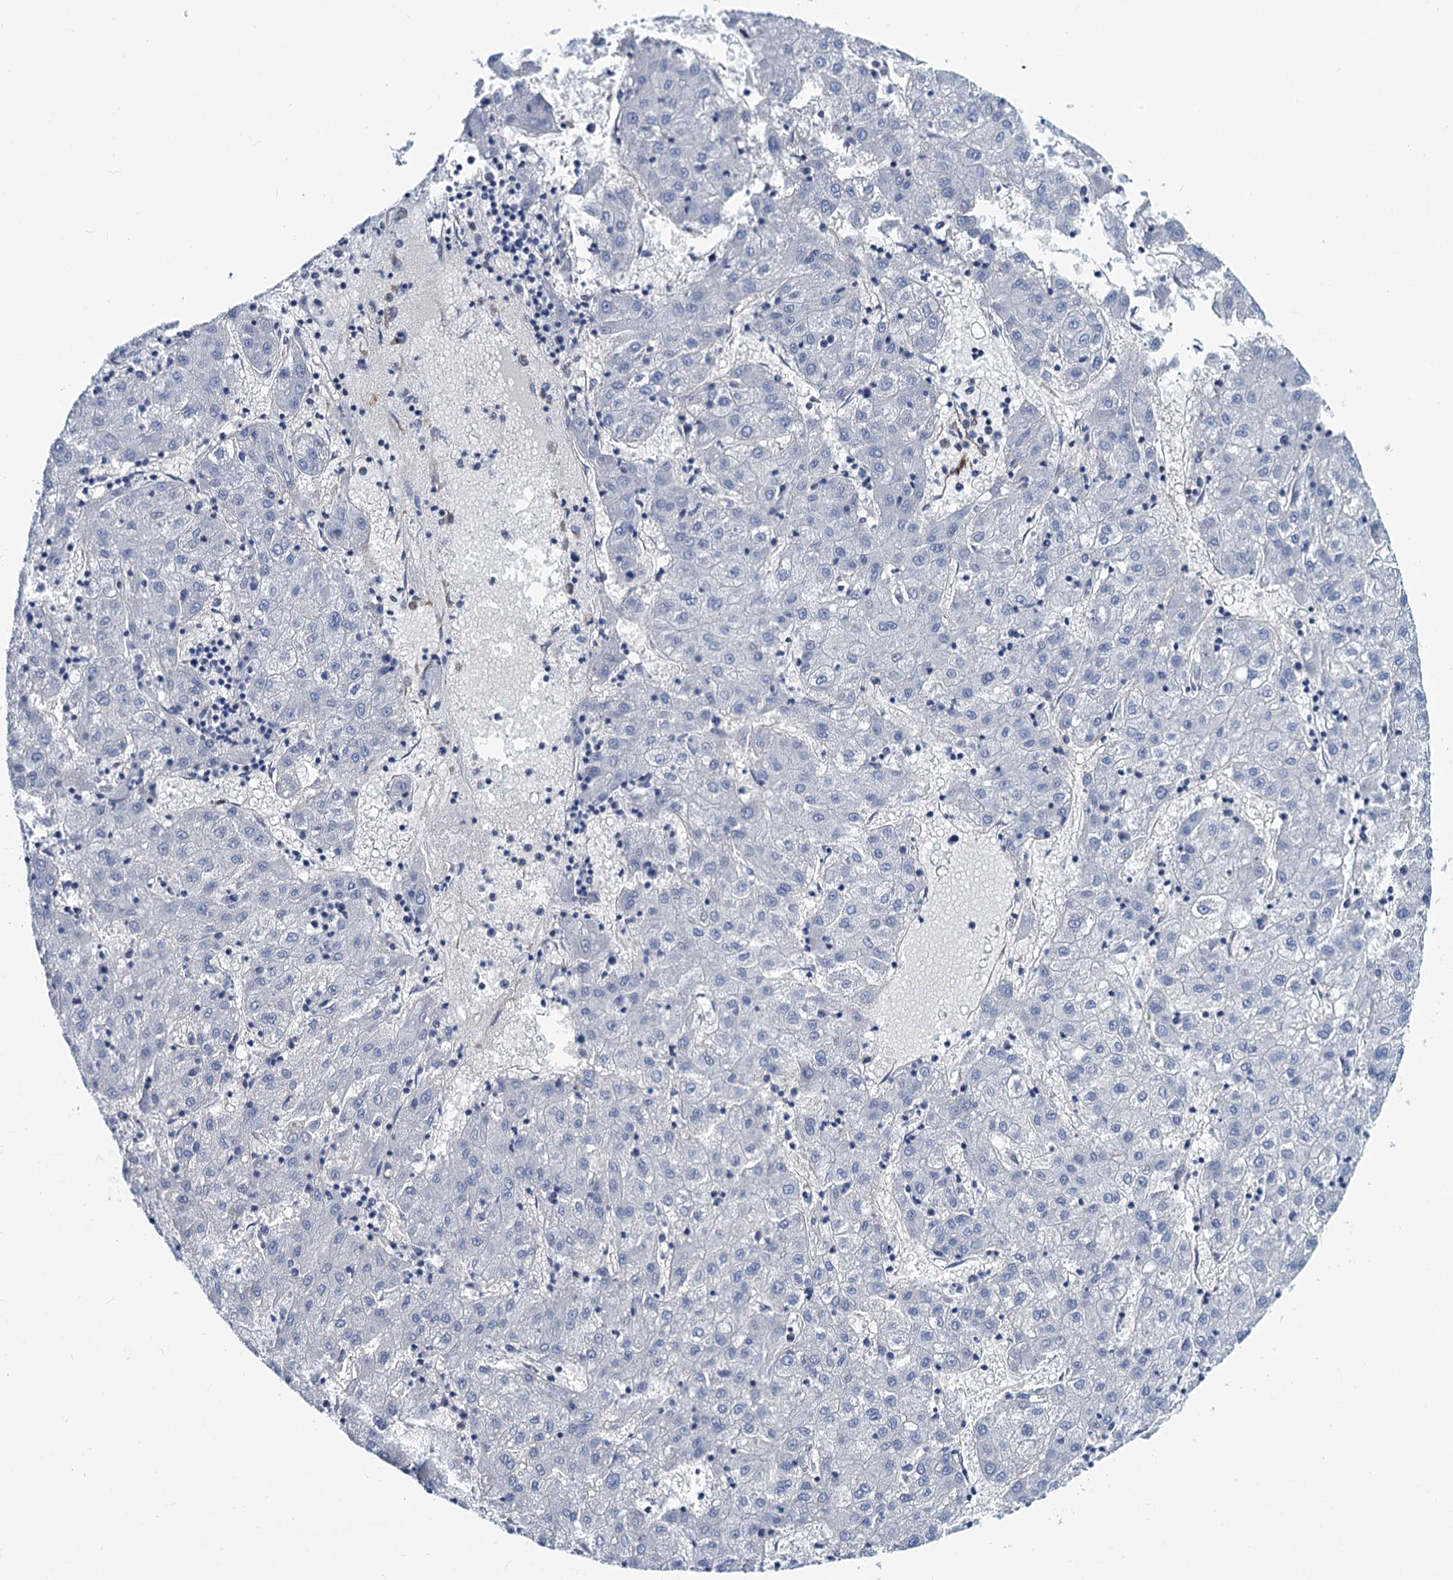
{"staining": {"intensity": "negative", "quantity": "none", "location": "none"}, "tissue": "liver cancer", "cell_type": "Tumor cells", "image_type": "cancer", "snomed": [{"axis": "morphology", "description": "Carcinoma, Hepatocellular, NOS"}, {"axis": "topography", "description": "Liver"}], "caption": "Immunohistochemical staining of liver cancer (hepatocellular carcinoma) shows no significant expression in tumor cells.", "gene": "PGM2", "patient": {"sex": "male", "age": 72}}